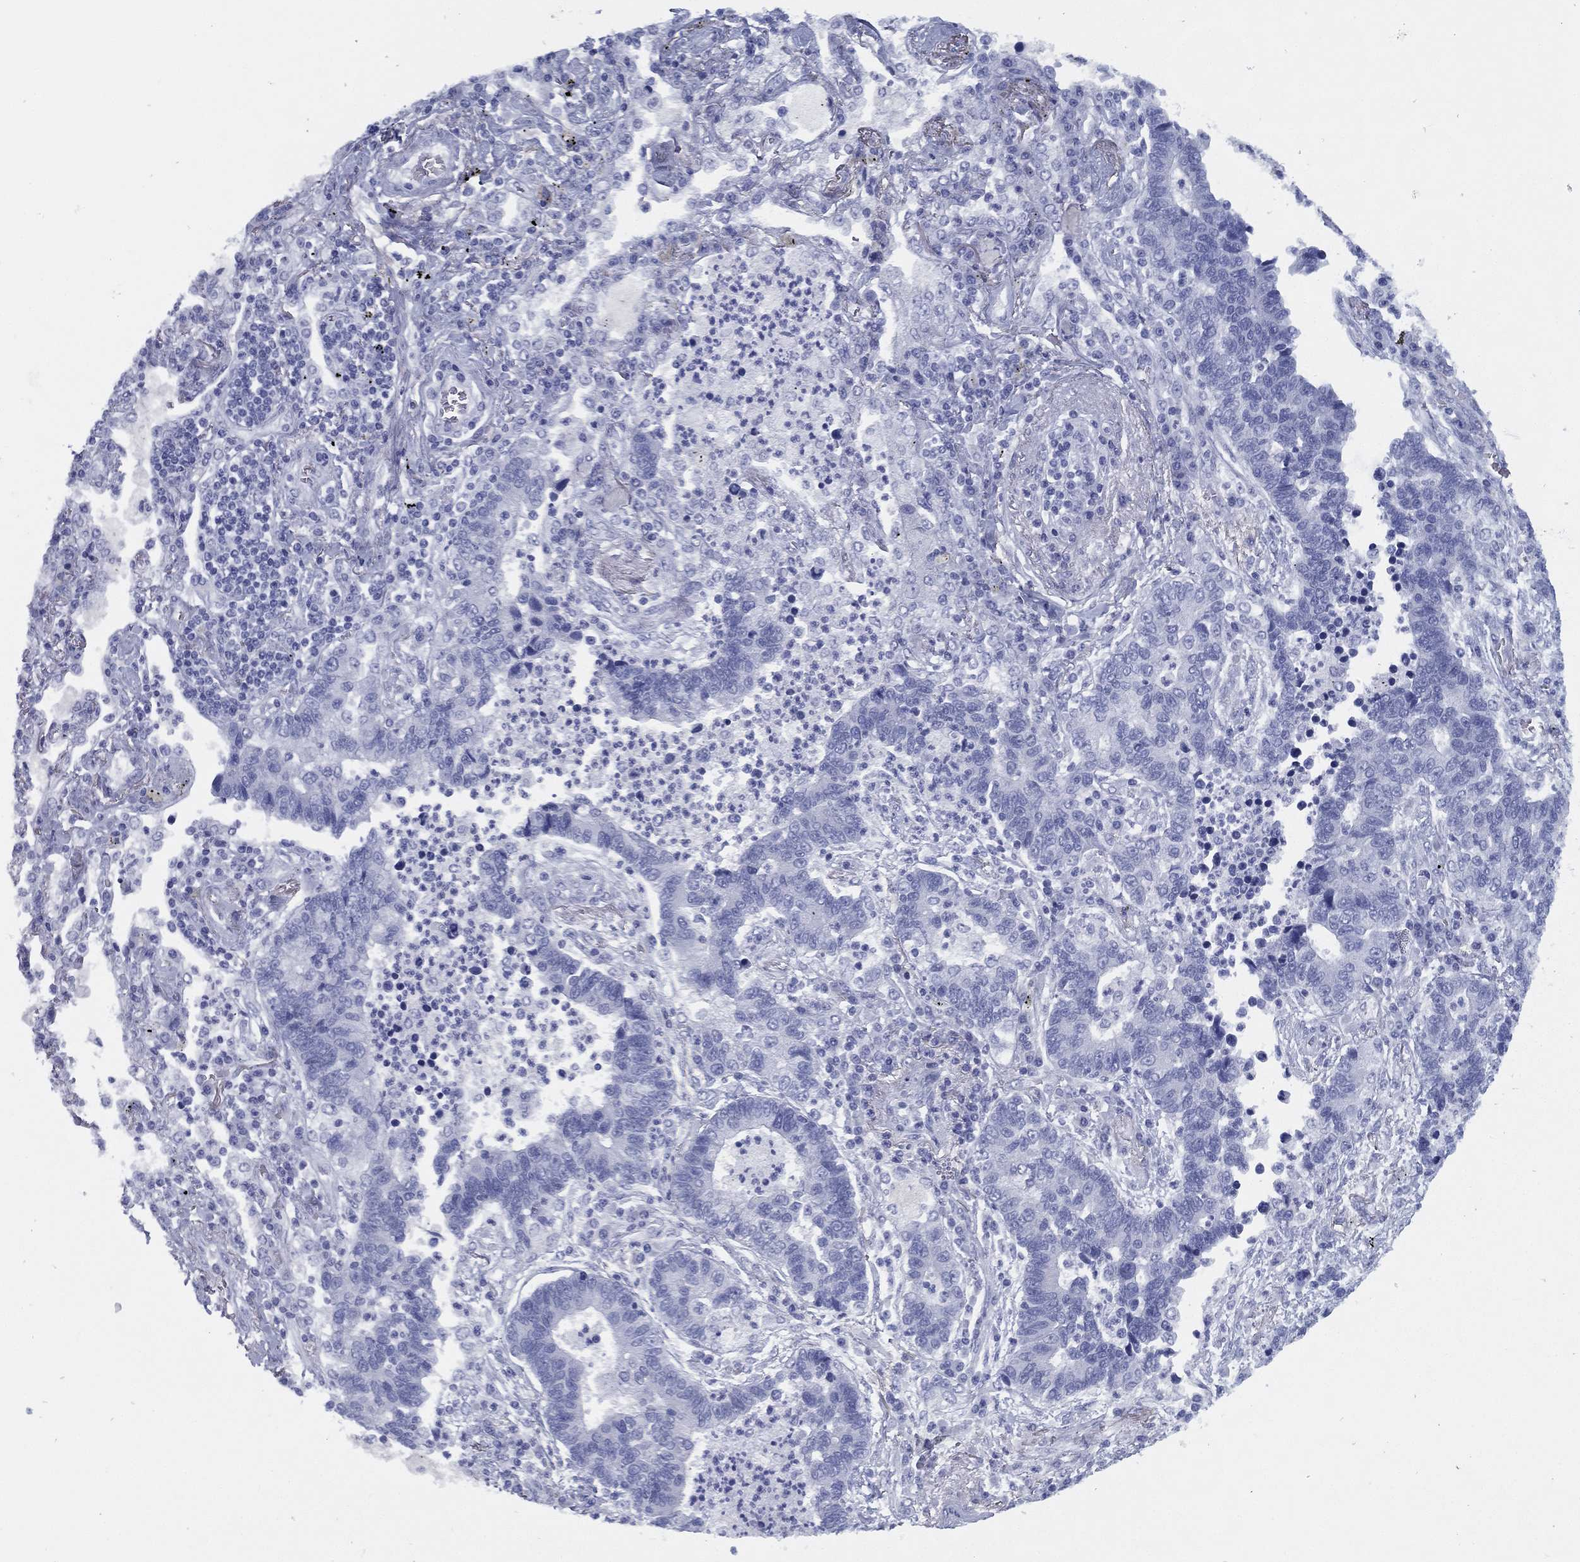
{"staining": {"intensity": "negative", "quantity": "none", "location": "none"}, "tissue": "lung cancer", "cell_type": "Tumor cells", "image_type": "cancer", "snomed": [{"axis": "morphology", "description": "Adenocarcinoma, NOS"}, {"axis": "topography", "description": "Lung"}], "caption": "A high-resolution image shows IHC staining of lung cancer (adenocarcinoma), which demonstrates no significant staining in tumor cells.", "gene": "TMEM252", "patient": {"sex": "female", "age": 57}}